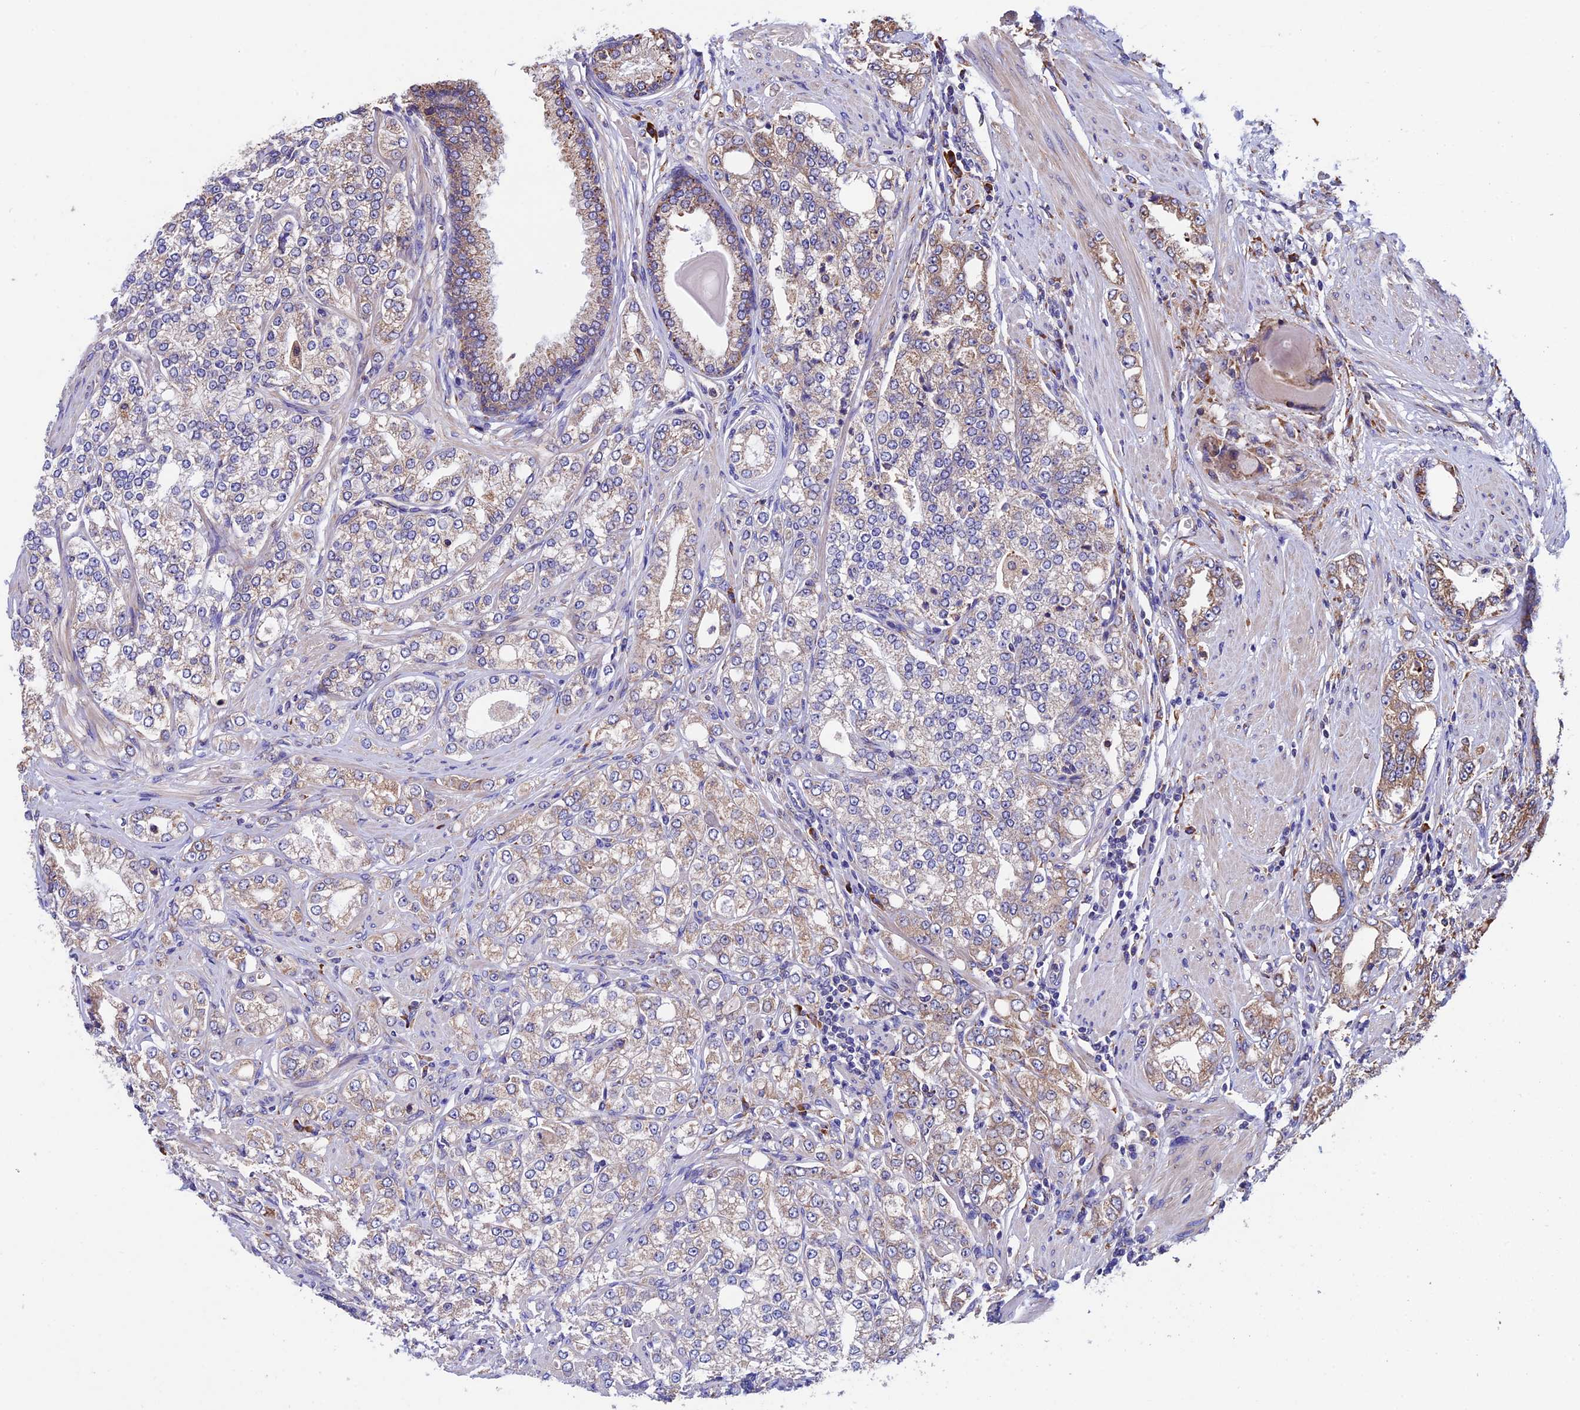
{"staining": {"intensity": "weak", "quantity": "<25%", "location": "cytoplasmic/membranous"}, "tissue": "prostate cancer", "cell_type": "Tumor cells", "image_type": "cancer", "snomed": [{"axis": "morphology", "description": "Adenocarcinoma, High grade"}, {"axis": "topography", "description": "Prostate"}], "caption": "Immunohistochemical staining of prostate cancer demonstrates no significant positivity in tumor cells.", "gene": "BTBD3", "patient": {"sex": "male", "age": 64}}